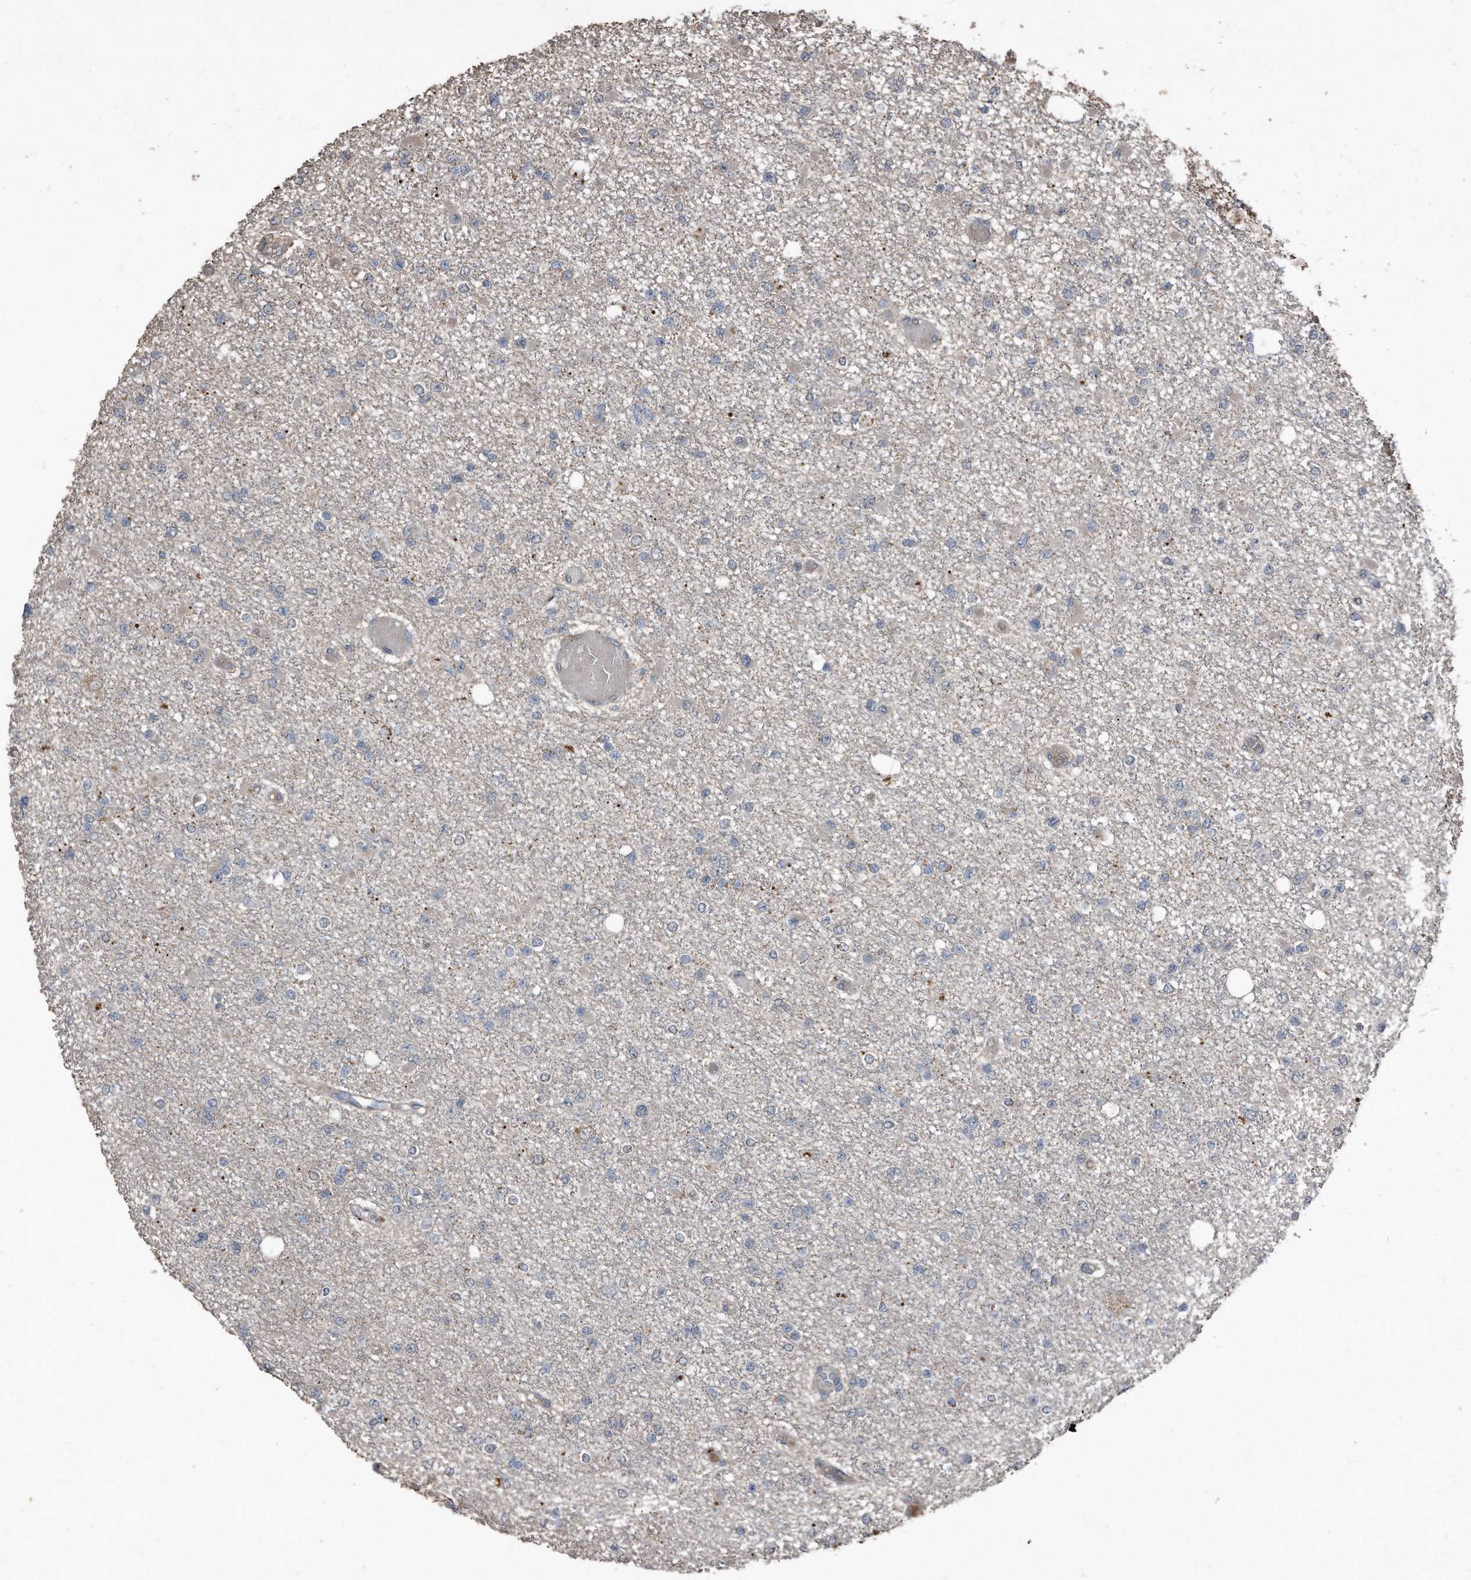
{"staining": {"intensity": "negative", "quantity": "none", "location": "none"}, "tissue": "glioma", "cell_type": "Tumor cells", "image_type": "cancer", "snomed": [{"axis": "morphology", "description": "Glioma, malignant, Low grade"}, {"axis": "topography", "description": "Brain"}], "caption": "Image shows no protein expression in tumor cells of malignant glioma (low-grade) tissue.", "gene": "ANKRD10", "patient": {"sex": "female", "age": 22}}